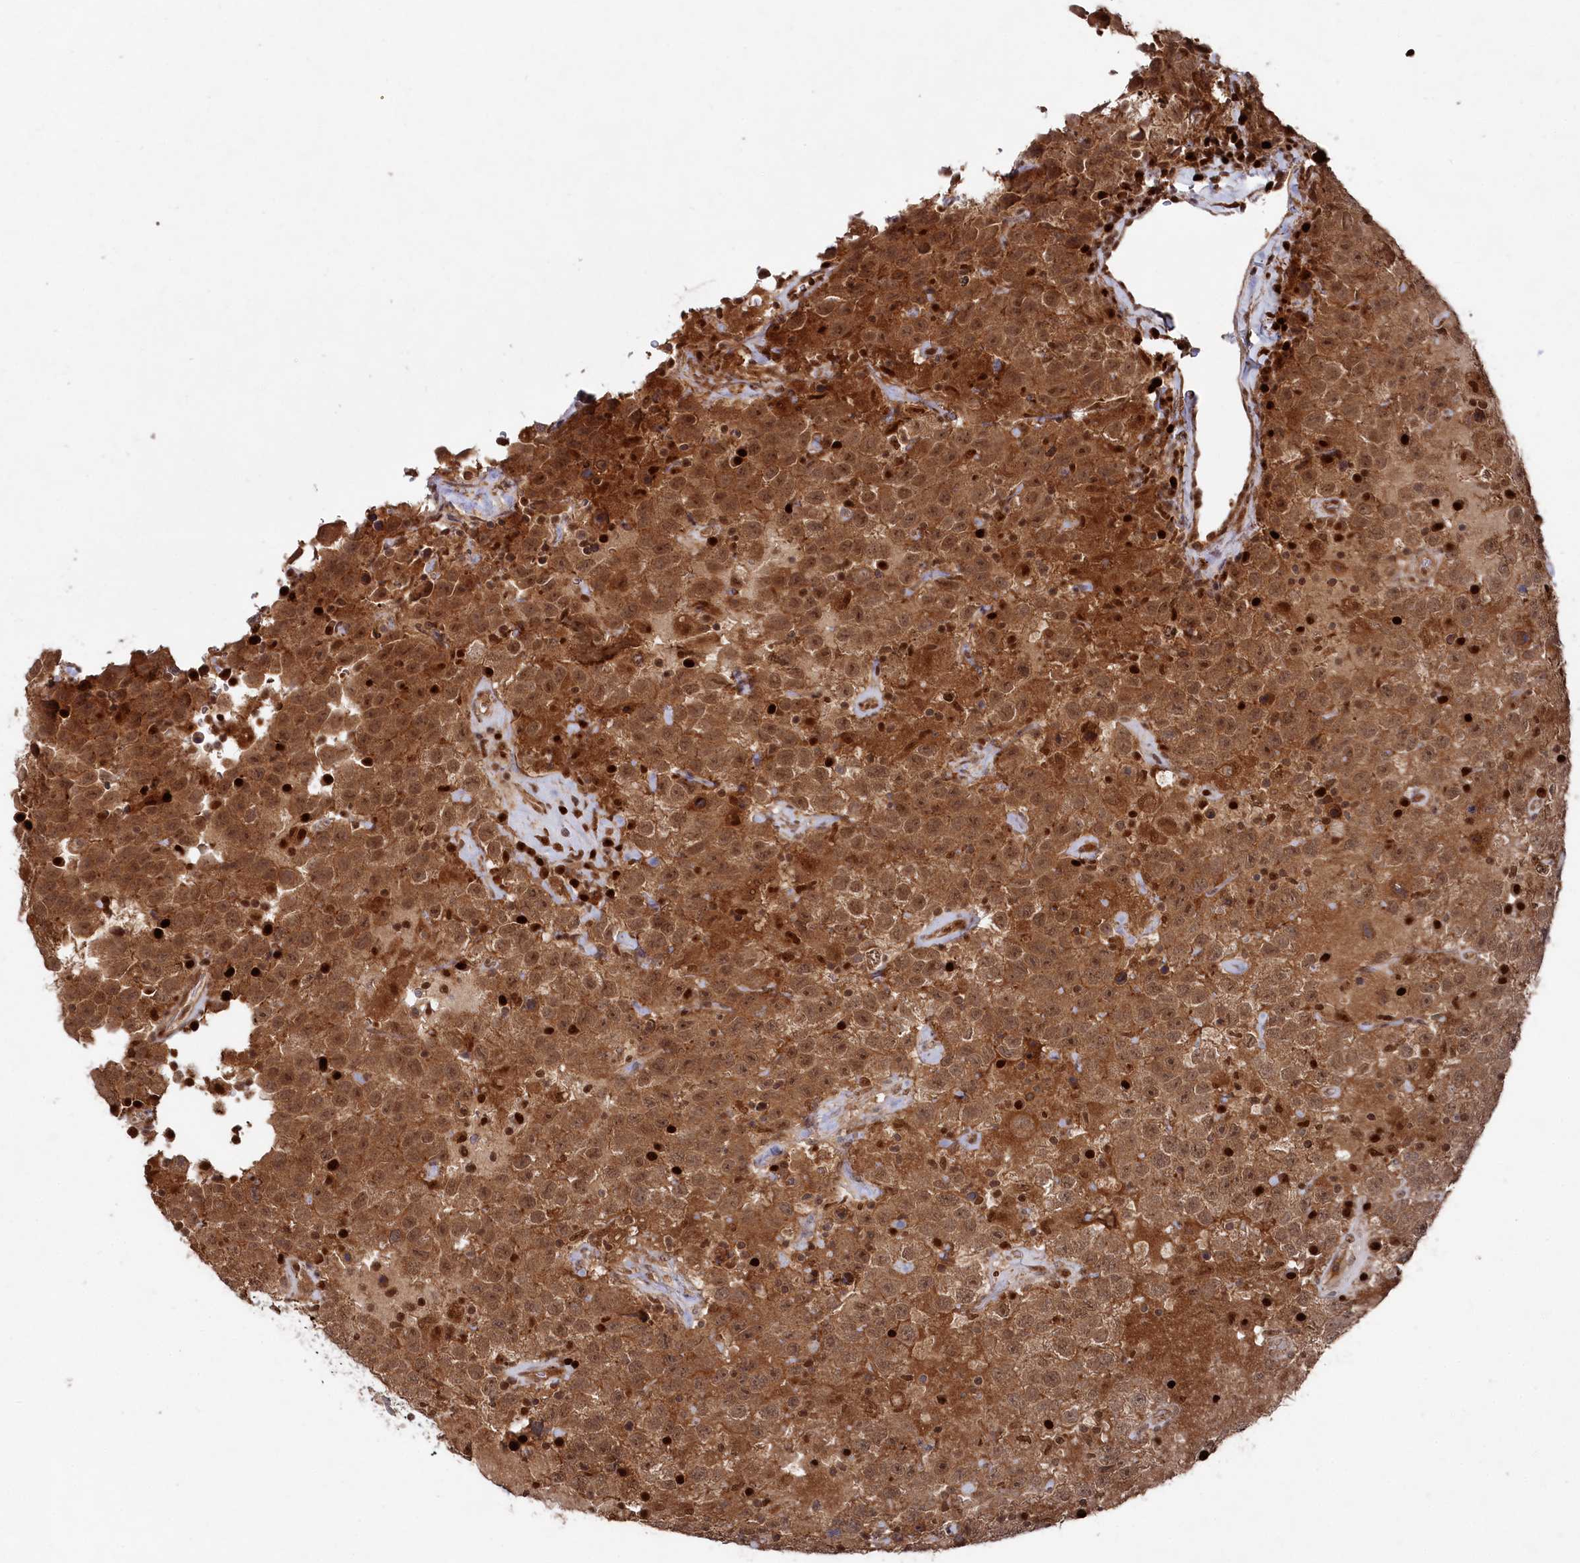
{"staining": {"intensity": "moderate", "quantity": ">75%", "location": "cytoplasmic/membranous,nuclear"}, "tissue": "testis cancer", "cell_type": "Tumor cells", "image_type": "cancer", "snomed": [{"axis": "morphology", "description": "Seminoma, NOS"}, {"axis": "topography", "description": "Testis"}], "caption": "The immunohistochemical stain shows moderate cytoplasmic/membranous and nuclear expression in tumor cells of testis cancer (seminoma) tissue. (DAB = brown stain, brightfield microscopy at high magnification).", "gene": "BORCS7", "patient": {"sex": "male", "age": 41}}